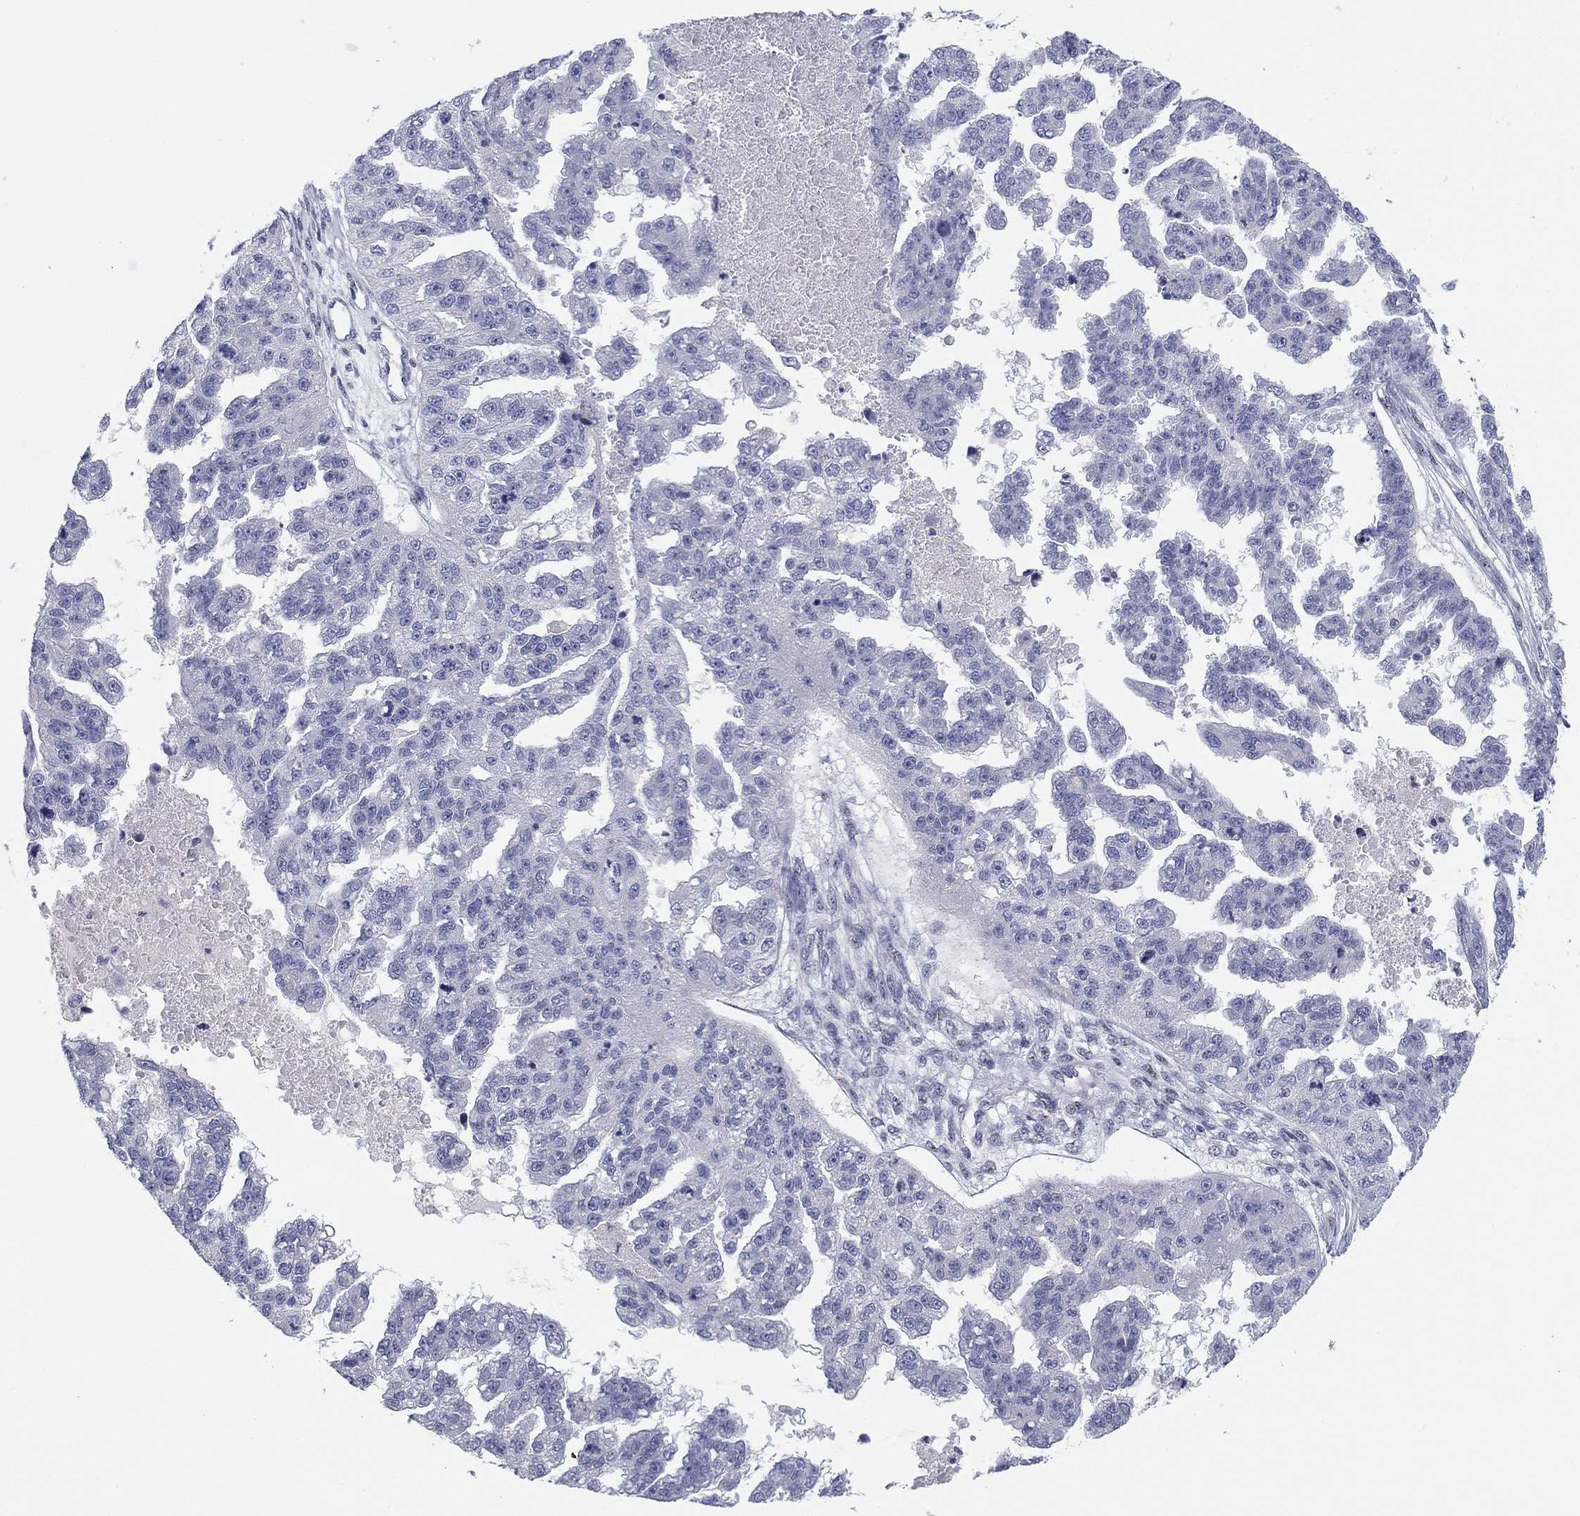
{"staining": {"intensity": "negative", "quantity": "none", "location": "none"}, "tissue": "ovarian cancer", "cell_type": "Tumor cells", "image_type": "cancer", "snomed": [{"axis": "morphology", "description": "Cystadenocarcinoma, serous, NOS"}, {"axis": "topography", "description": "Ovary"}], "caption": "An immunohistochemistry (IHC) image of ovarian cancer is shown. There is no staining in tumor cells of ovarian cancer.", "gene": "SEPTIN3", "patient": {"sex": "female", "age": 58}}